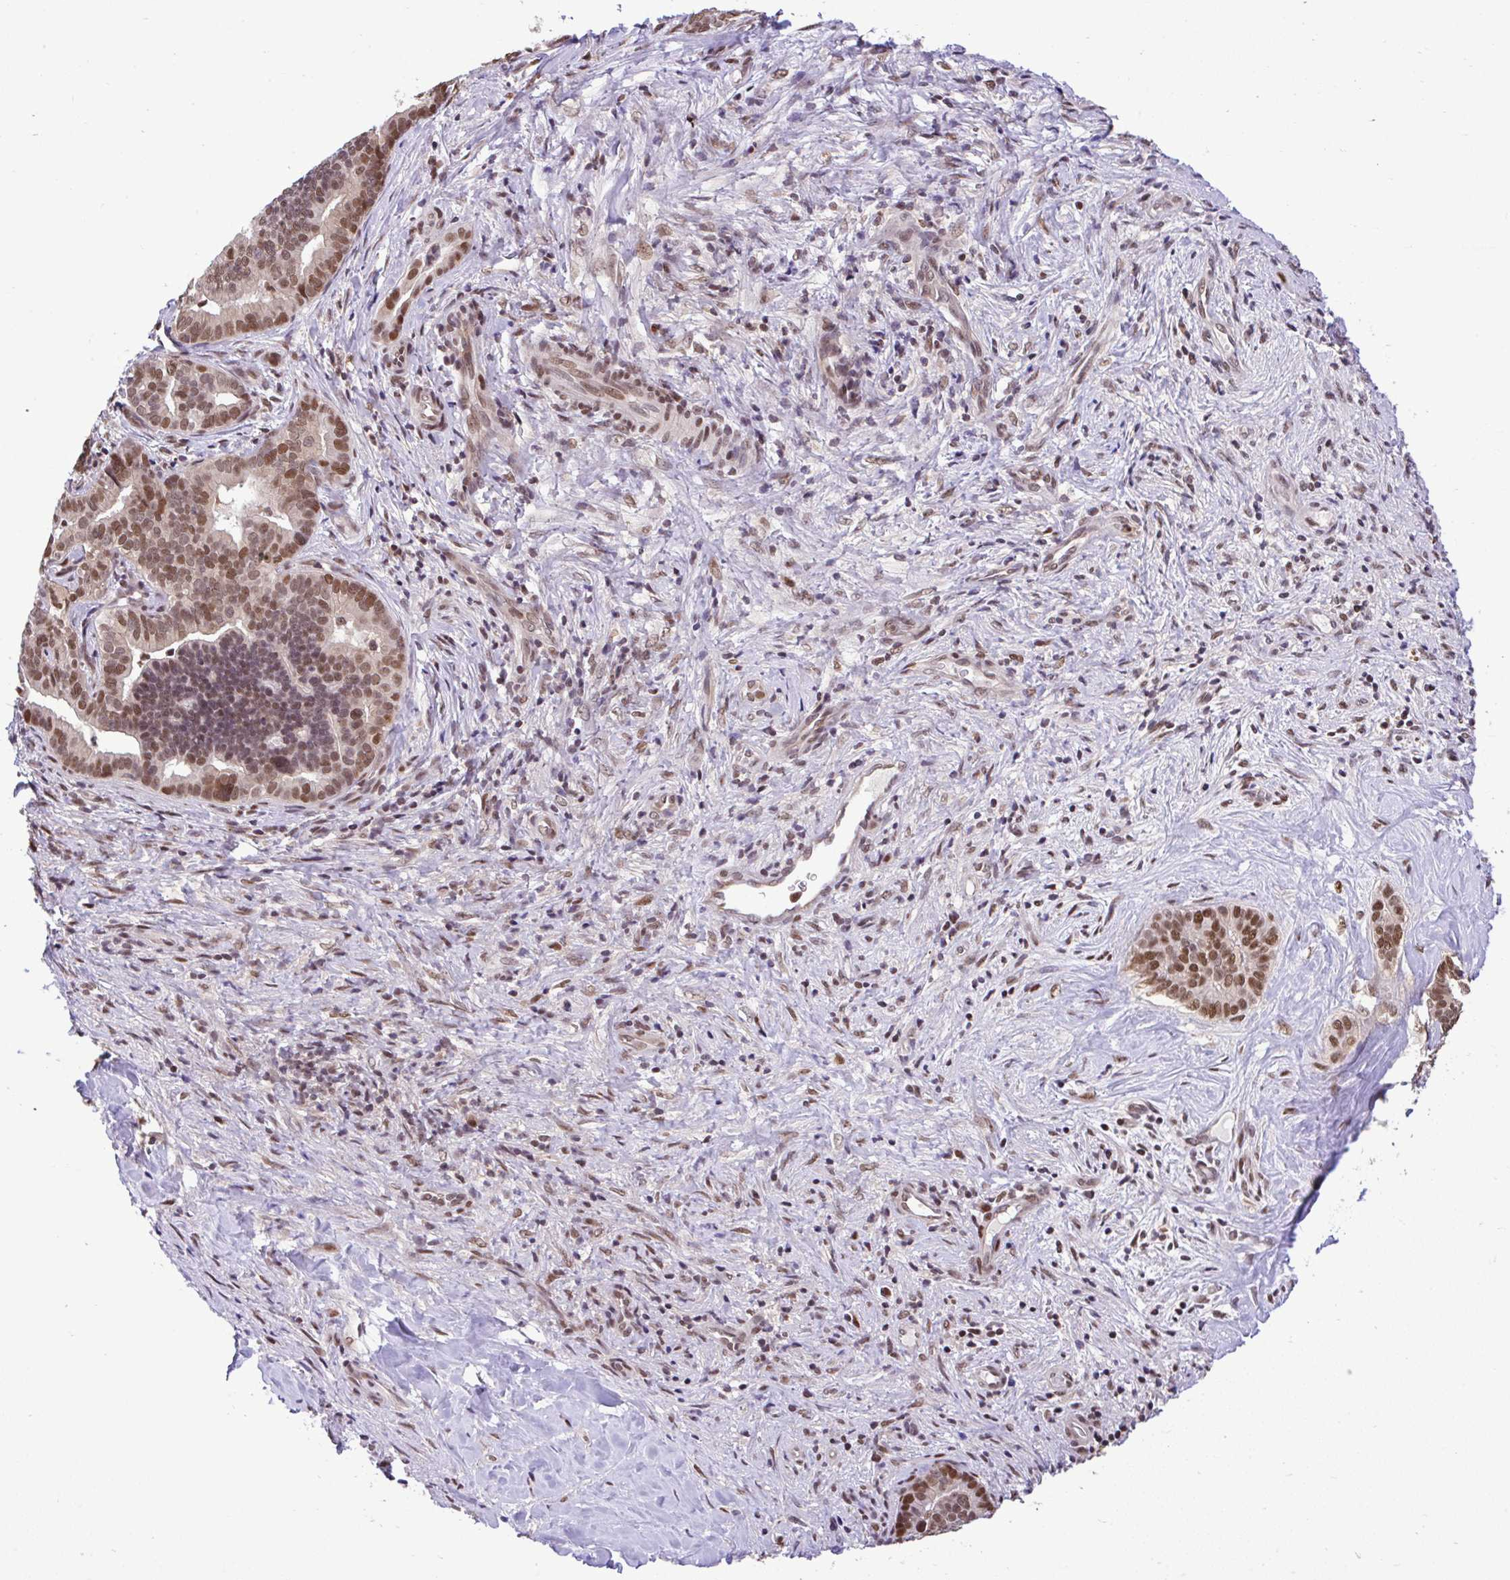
{"staining": {"intensity": "moderate", "quantity": ">75%", "location": "nuclear"}, "tissue": "liver cancer", "cell_type": "Tumor cells", "image_type": "cancer", "snomed": [{"axis": "morphology", "description": "Cholangiocarcinoma"}, {"axis": "topography", "description": "Liver"}], "caption": "IHC photomicrograph of human liver cholangiocarcinoma stained for a protein (brown), which exhibits medium levels of moderate nuclear staining in about >75% of tumor cells.", "gene": "GLIS3", "patient": {"sex": "female", "age": 64}}